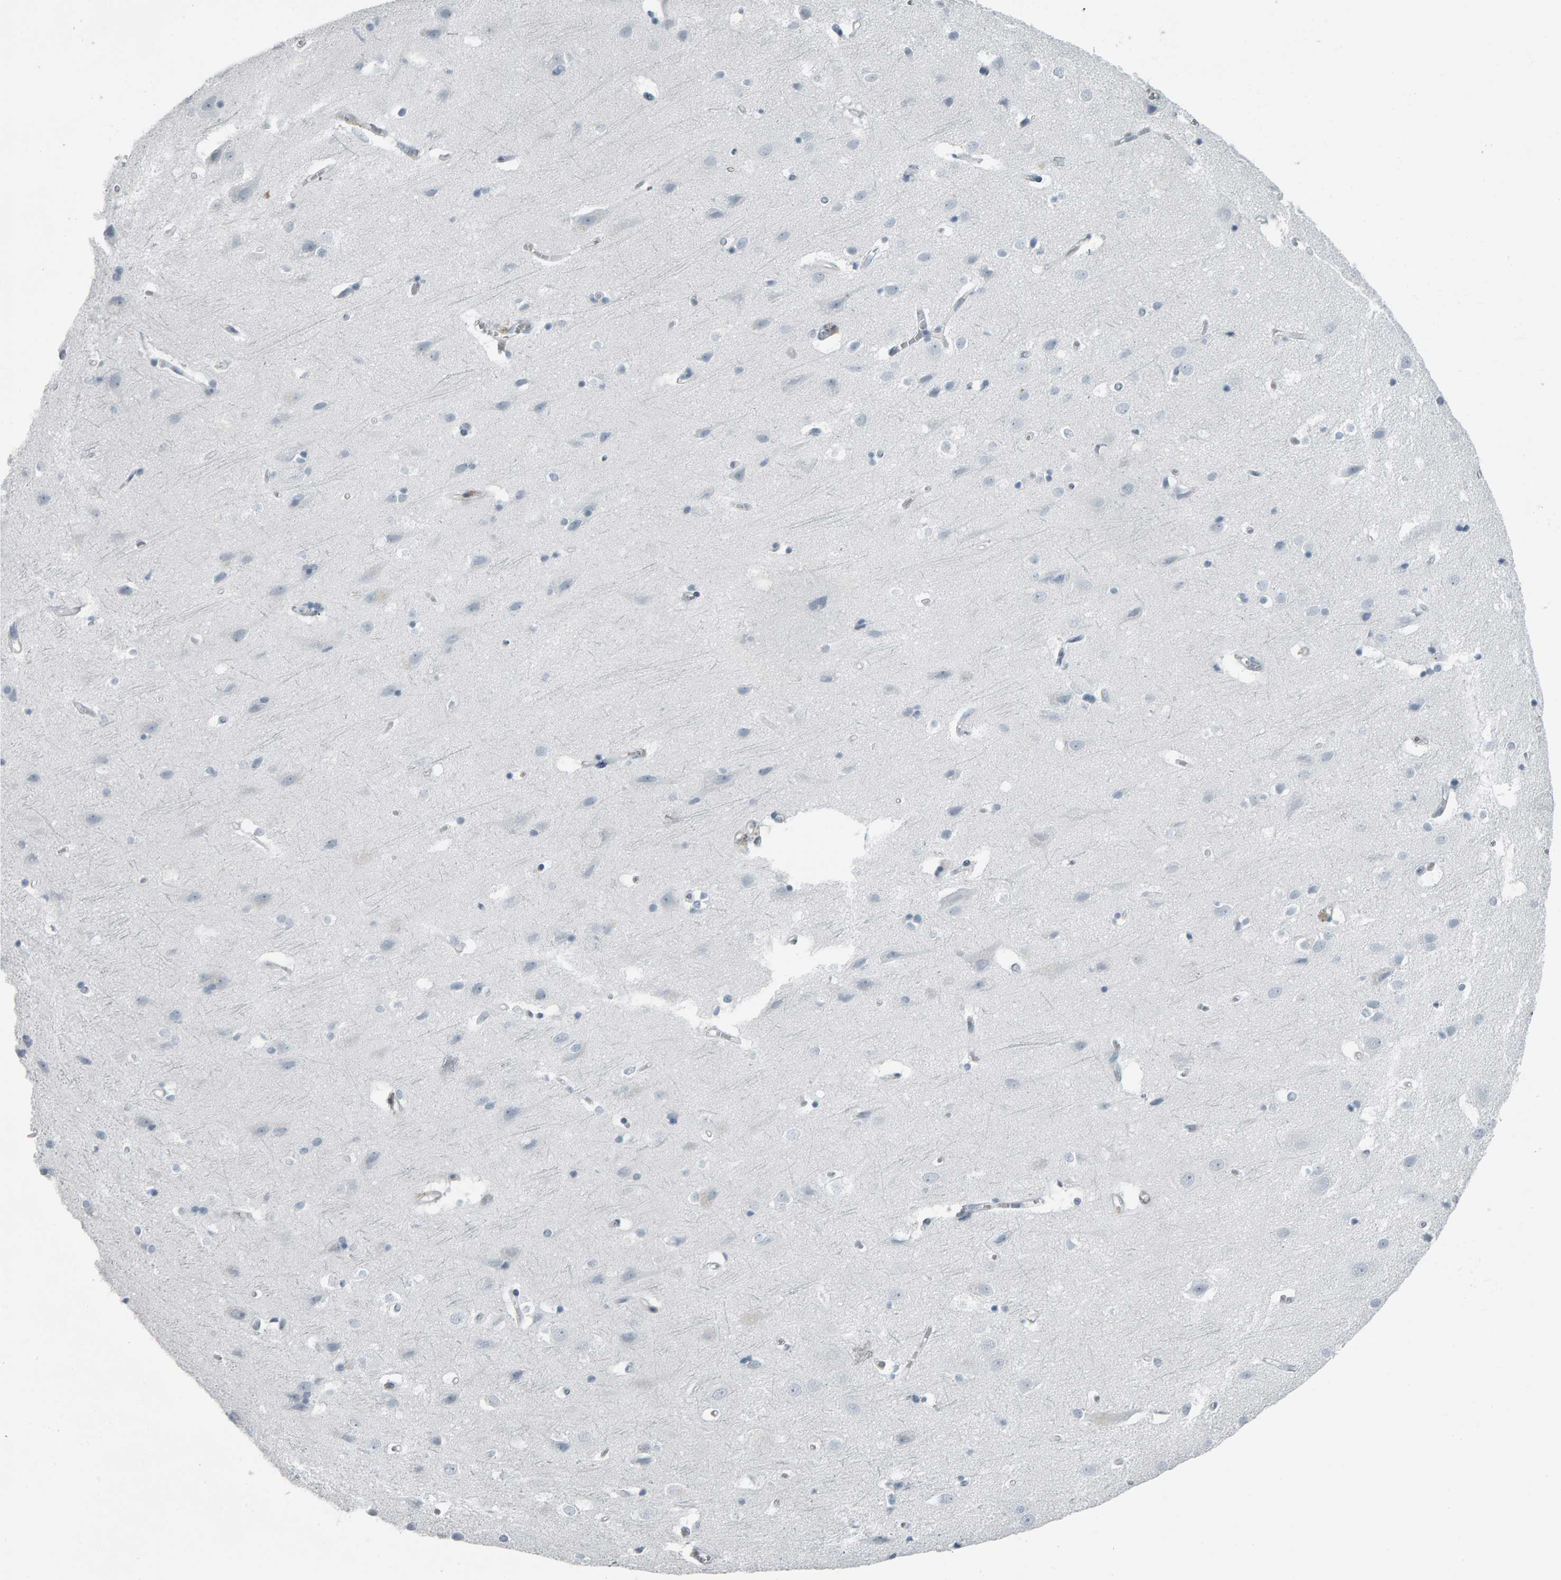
{"staining": {"intensity": "negative", "quantity": "none", "location": "none"}, "tissue": "cerebral cortex", "cell_type": "Endothelial cells", "image_type": "normal", "snomed": [{"axis": "morphology", "description": "Normal tissue, NOS"}, {"axis": "topography", "description": "Cerebral cortex"}], "caption": "The IHC photomicrograph has no significant positivity in endothelial cells of cerebral cortex. The staining is performed using DAB brown chromogen with nuclei counter-stained in using hematoxylin.", "gene": "PYY", "patient": {"sex": "male", "age": 54}}